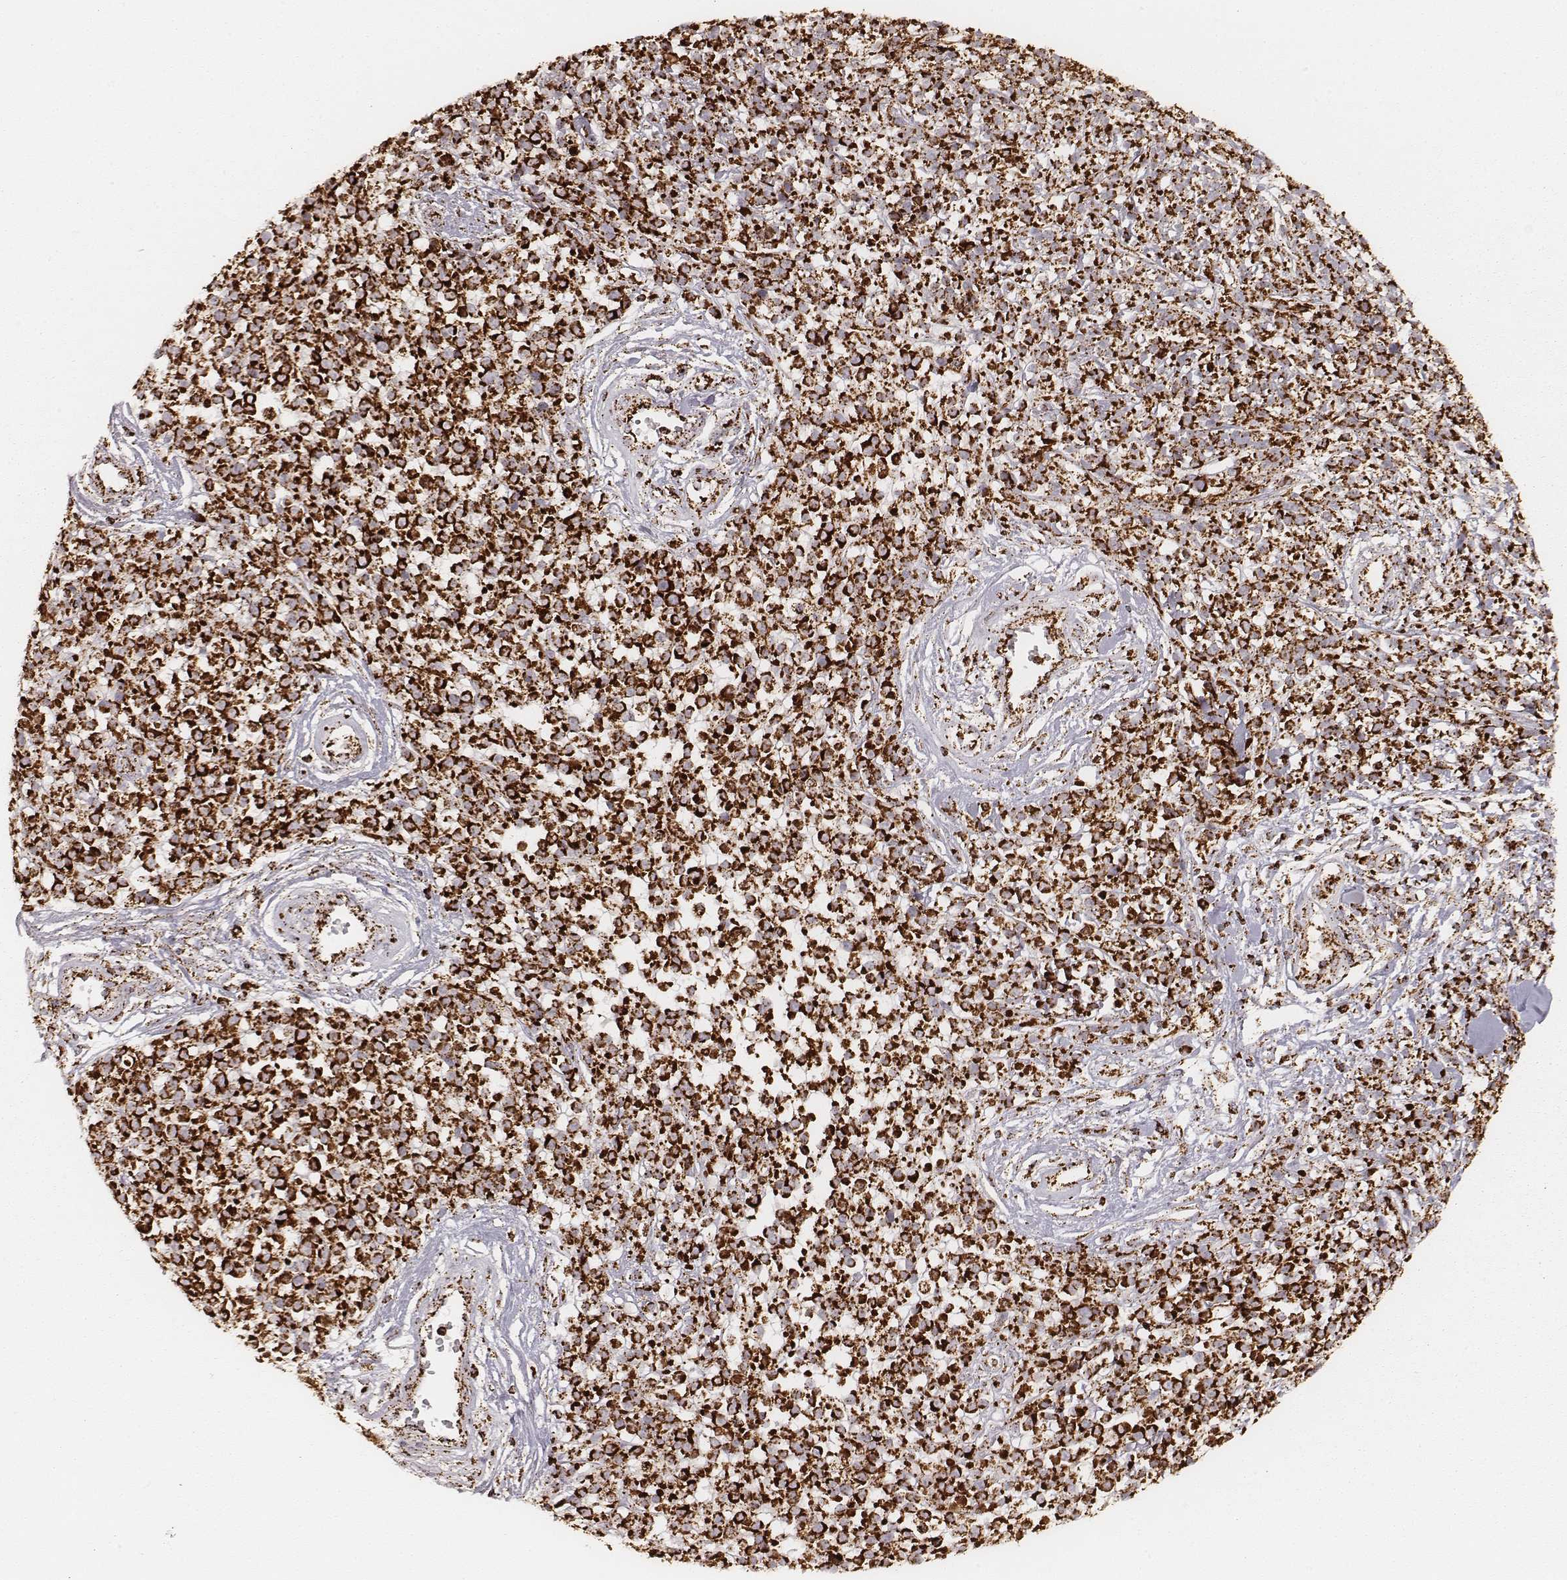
{"staining": {"intensity": "strong", "quantity": ">75%", "location": "cytoplasmic/membranous"}, "tissue": "melanoma", "cell_type": "Tumor cells", "image_type": "cancer", "snomed": [{"axis": "morphology", "description": "Malignant melanoma, NOS"}, {"axis": "topography", "description": "Skin"}, {"axis": "topography", "description": "Skin of trunk"}], "caption": "Immunohistochemical staining of malignant melanoma shows high levels of strong cytoplasmic/membranous expression in approximately >75% of tumor cells. (DAB IHC, brown staining for protein, blue staining for nuclei).", "gene": "CS", "patient": {"sex": "male", "age": 74}}